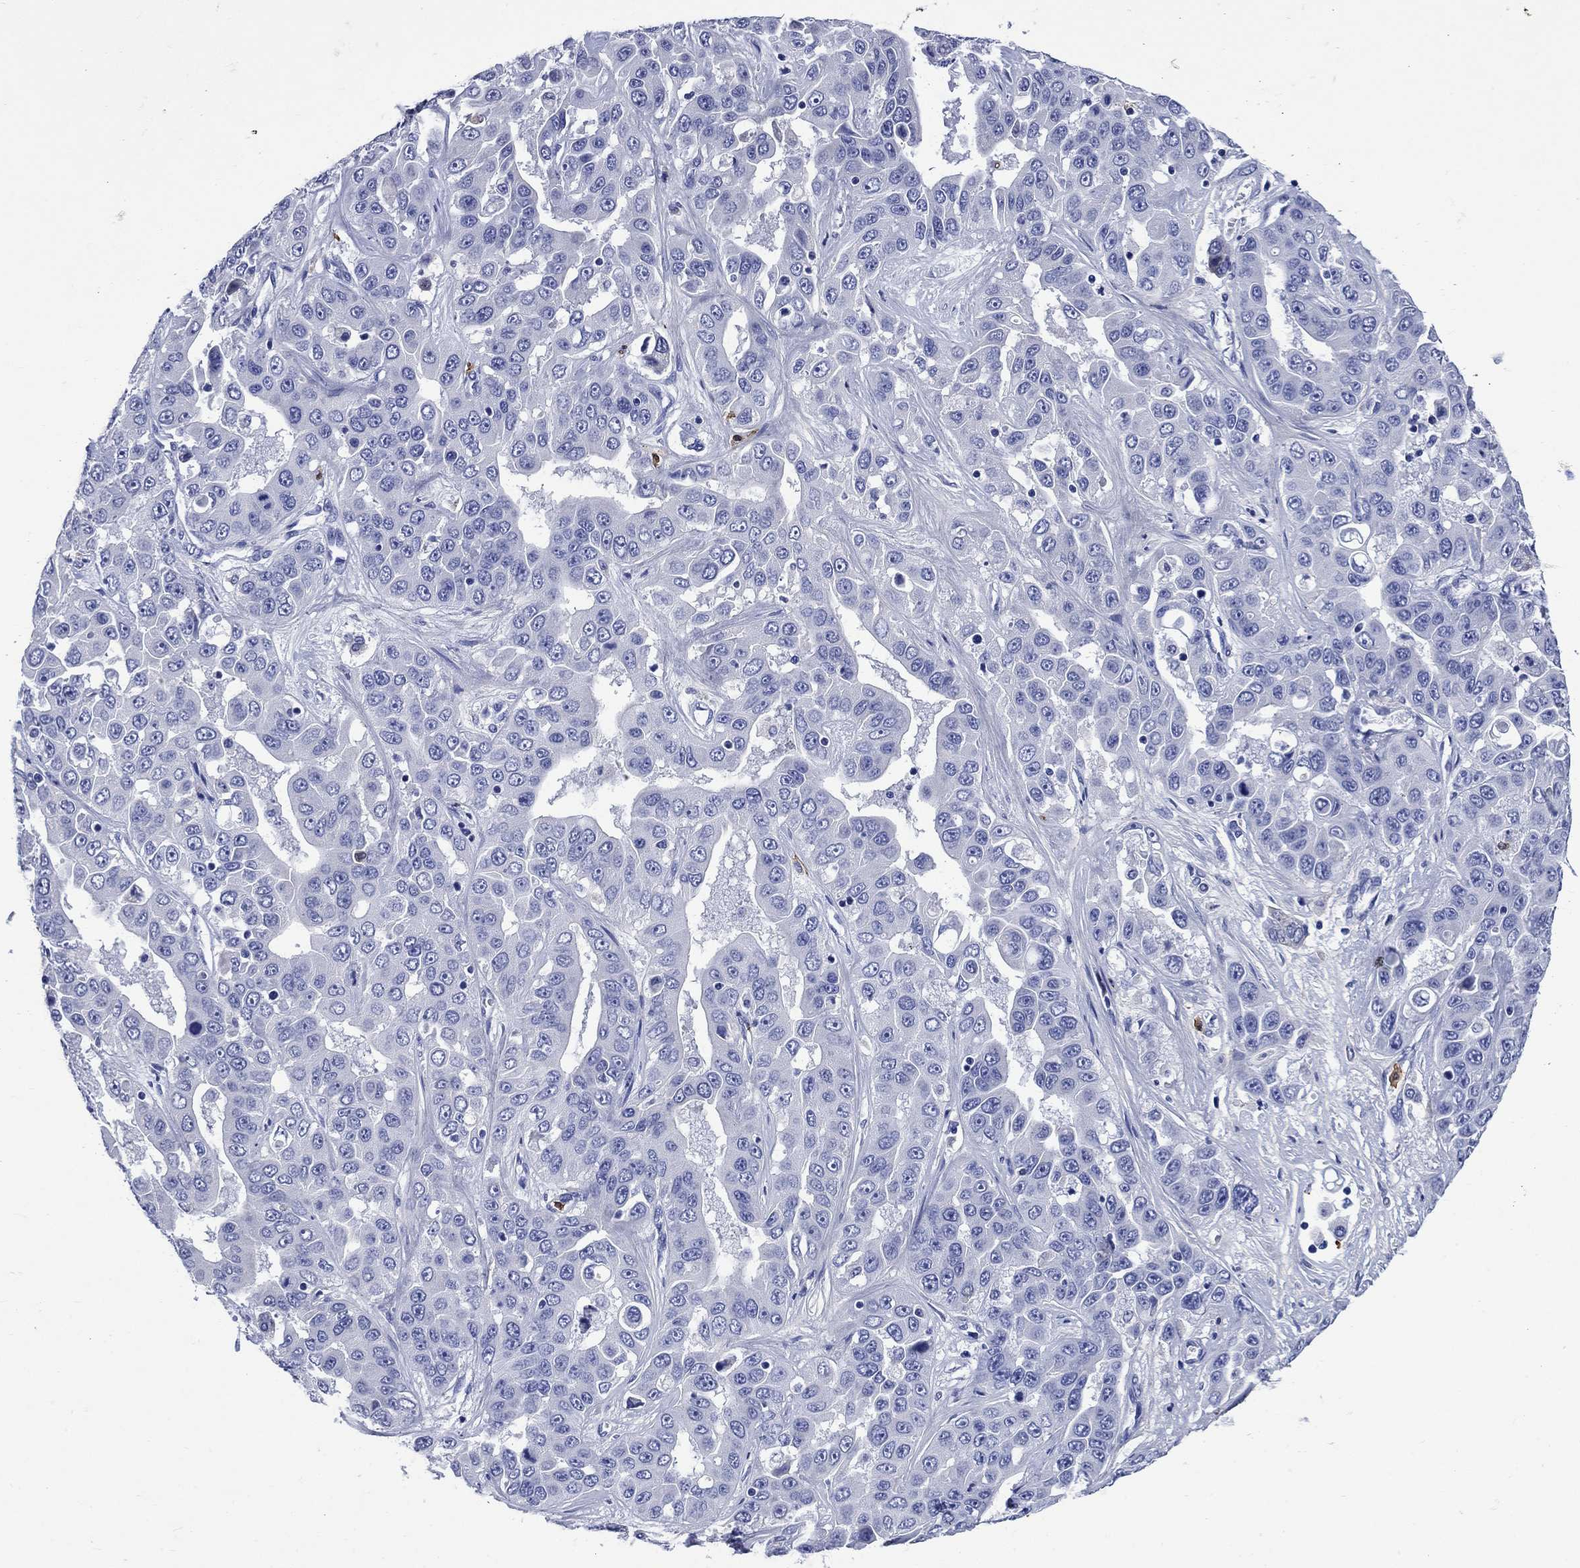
{"staining": {"intensity": "negative", "quantity": "none", "location": "none"}, "tissue": "liver cancer", "cell_type": "Tumor cells", "image_type": "cancer", "snomed": [{"axis": "morphology", "description": "Cholangiocarcinoma"}, {"axis": "topography", "description": "Liver"}], "caption": "Immunohistochemistry of liver cholangiocarcinoma displays no positivity in tumor cells.", "gene": "TFR2", "patient": {"sex": "female", "age": 52}}